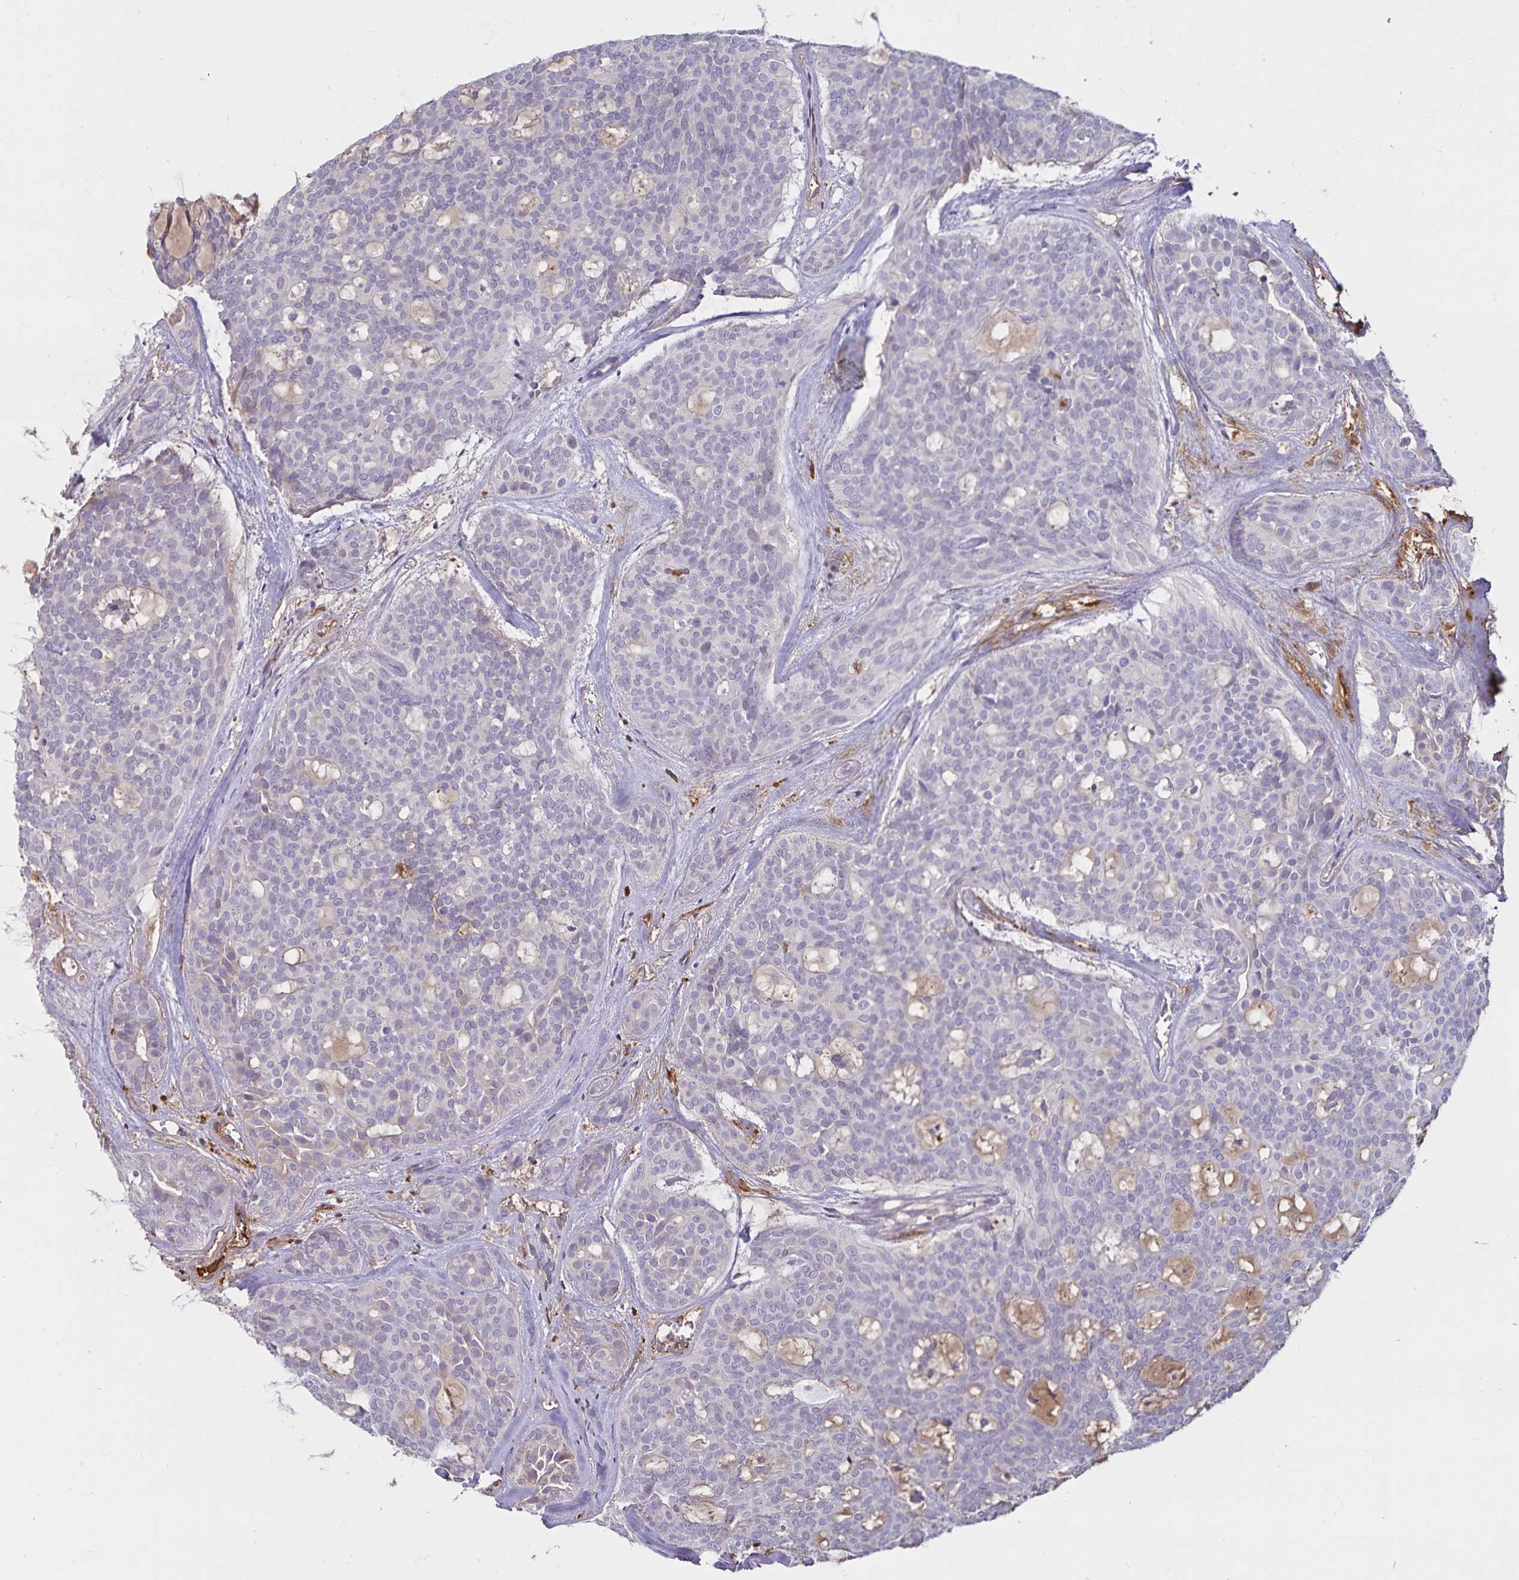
{"staining": {"intensity": "negative", "quantity": "none", "location": "none"}, "tissue": "head and neck cancer", "cell_type": "Tumor cells", "image_type": "cancer", "snomed": [{"axis": "morphology", "description": "Adenocarcinoma, NOS"}, {"axis": "topography", "description": "Head-Neck"}], "caption": "An image of human adenocarcinoma (head and neck) is negative for staining in tumor cells.", "gene": "FGG", "patient": {"sex": "male", "age": 66}}